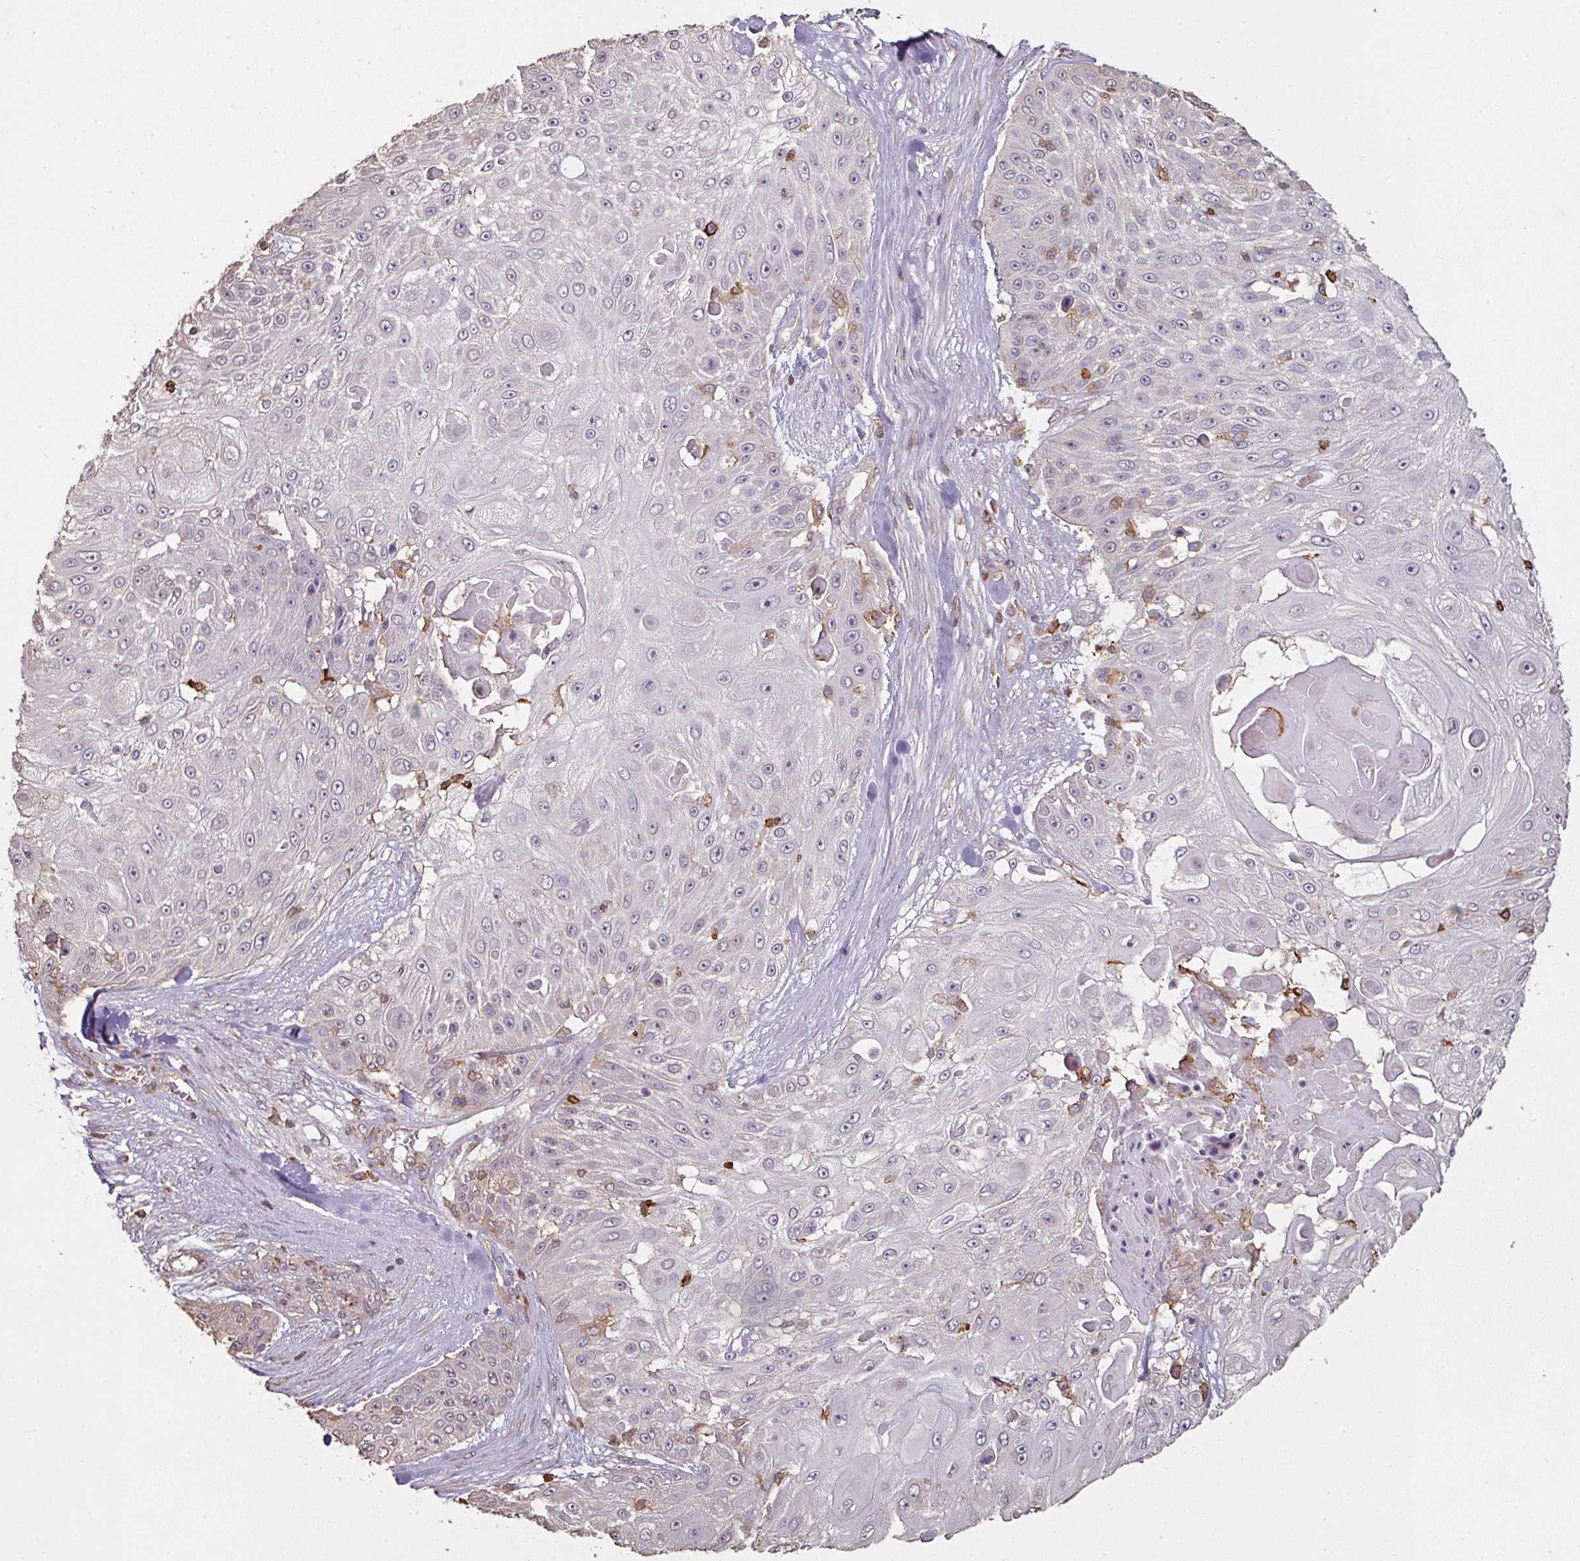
{"staining": {"intensity": "negative", "quantity": "none", "location": "none"}, "tissue": "skin cancer", "cell_type": "Tumor cells", "image_type": "cancer", "snomed": [{"axis": "morphology", "description": "Squamous cell carcinoma, NOS"}, {"axis": "topography", "description": "Skin"}], "caption": "Skin squamous cell carcinoma stained for a protein using IHC displays no positivity tumor cells.", "gene": "OLFML2B", "patient": {"sex": "female", "age": 86}}